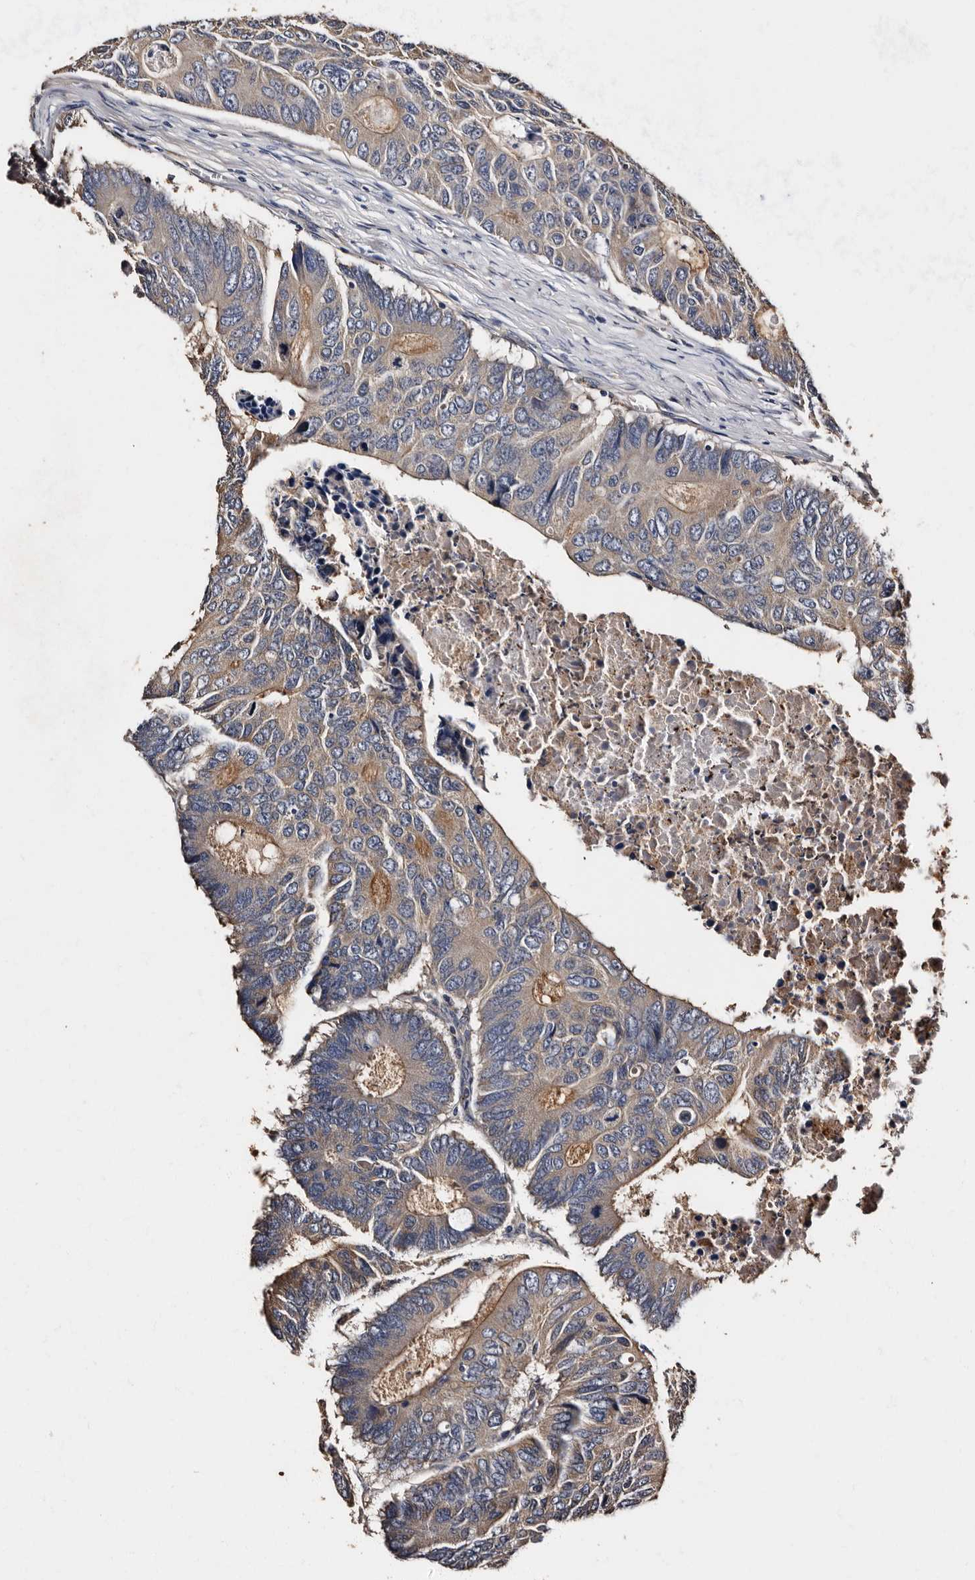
{"staining": {"intensity": "weak", "quantity": "<25%", "location": "cytoplasmic/membranous"}, "tissue": "colorectal cancer", "cell_type": "Tumor cells", "image_type": "cancer", "snomed": [{"axis": "morphology", "description": "Adenocarcinoma, NOS"}, {"axis": "topography", "description": "Colon"}], "caption": "High power microscopy photomicrograph of an immunohistochemistry (IHC) image of colorectal cancer (adenocarcinoma), revealing no significant positivity in tumor cells.", "gene": "ADCK5", "patient": {"sex": "male", "age": 87}}